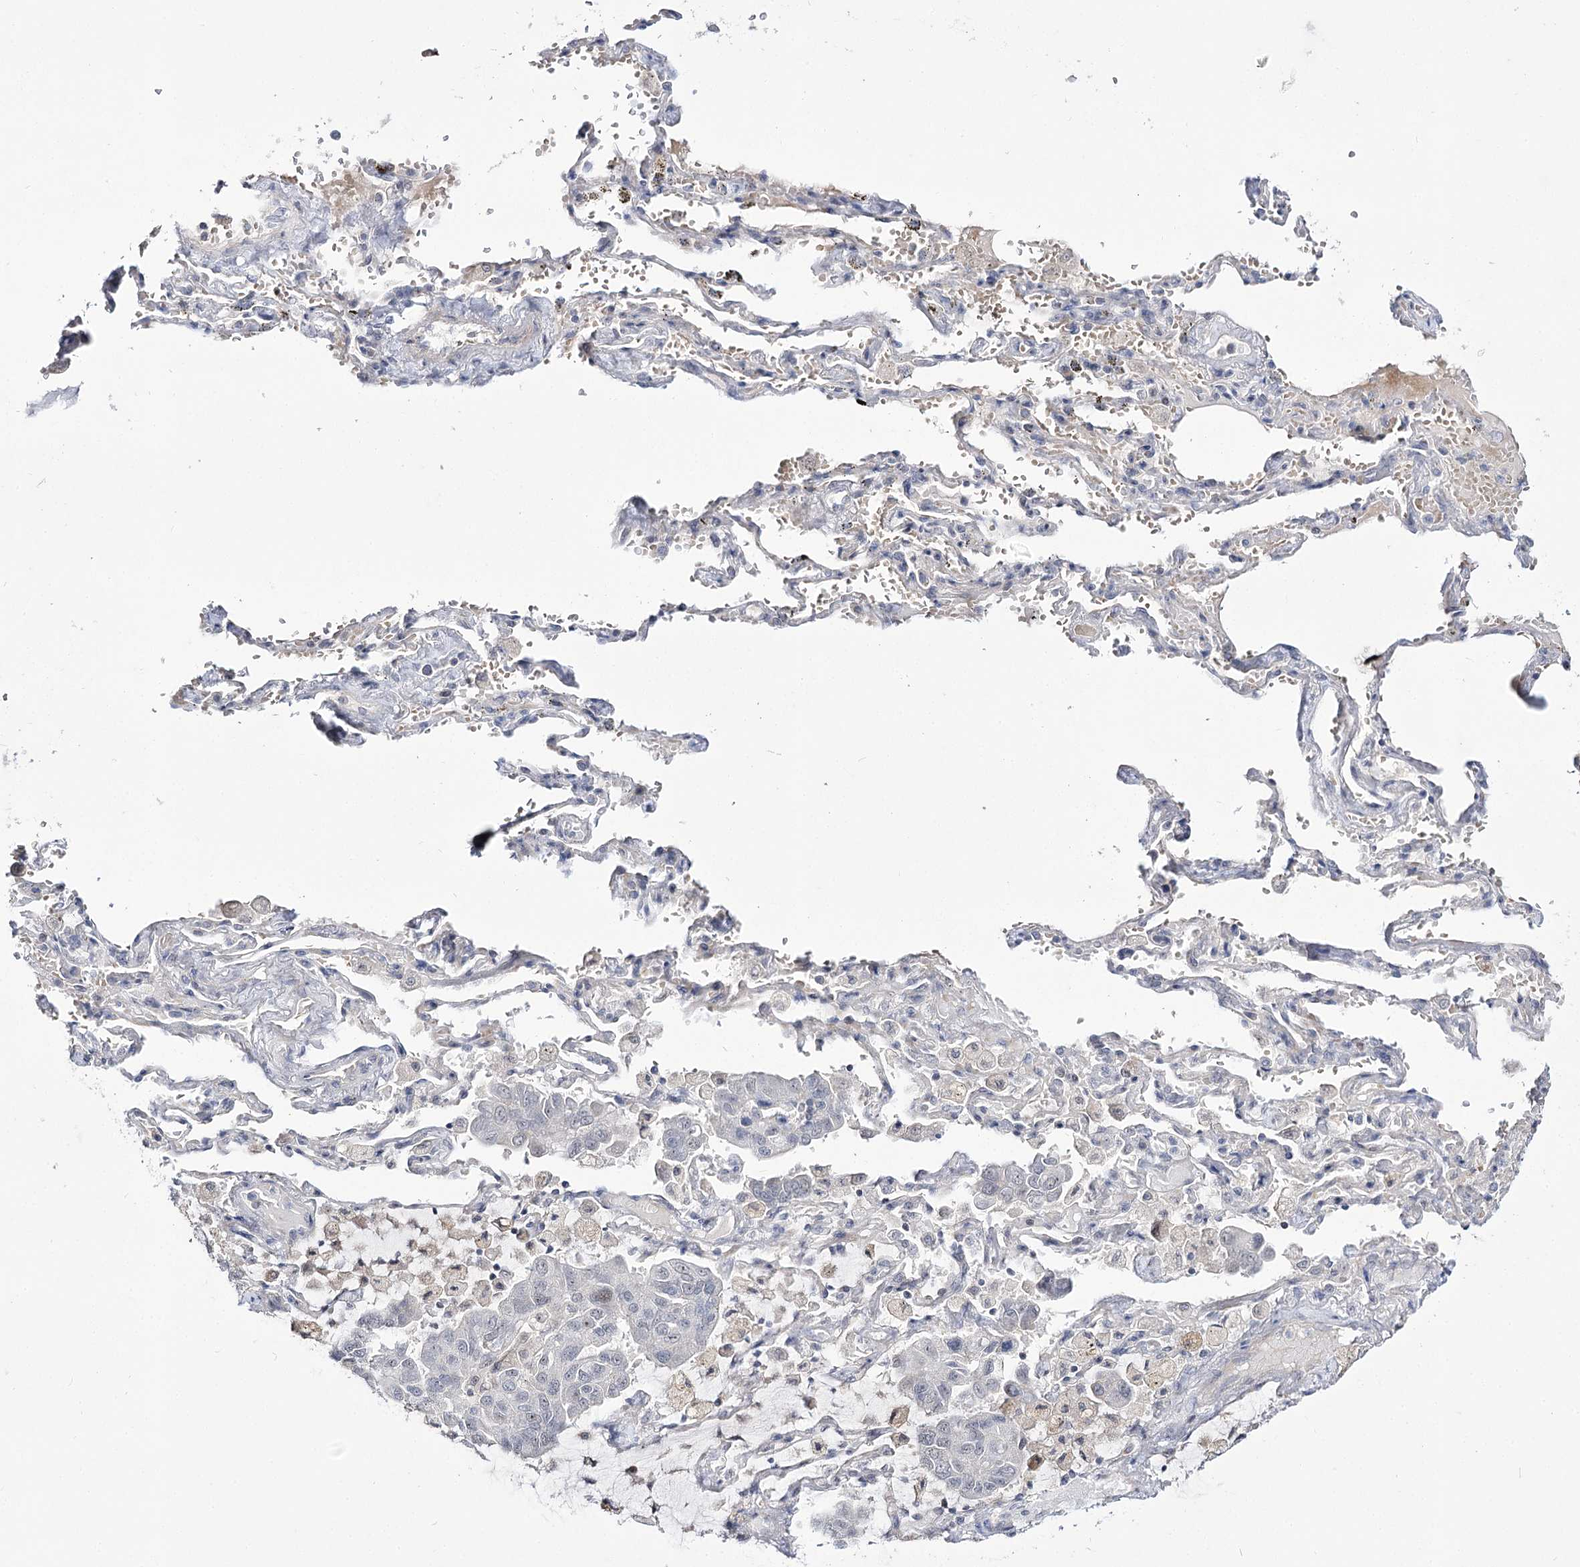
{"staining": {"intensity": "negative", "quantity": "none", "location": "none"}, "tissue": "lung cancer", "cell_type": "Tumor cells", "image_type": "cancer", "snomed": [{"axis": "morphology", "description": "Adenocarcinoma, NOS"}, {"axis": "topography", "description": "Lung"}], "caption": "Immunohistochemistry (IHC) histopathology image of lung adenocarcinoma stained for a protein (brown), which demonstrates no positivity in tumor cells.", "gene": "RRP9", "patient": {"sex": "male", "age": 64}}